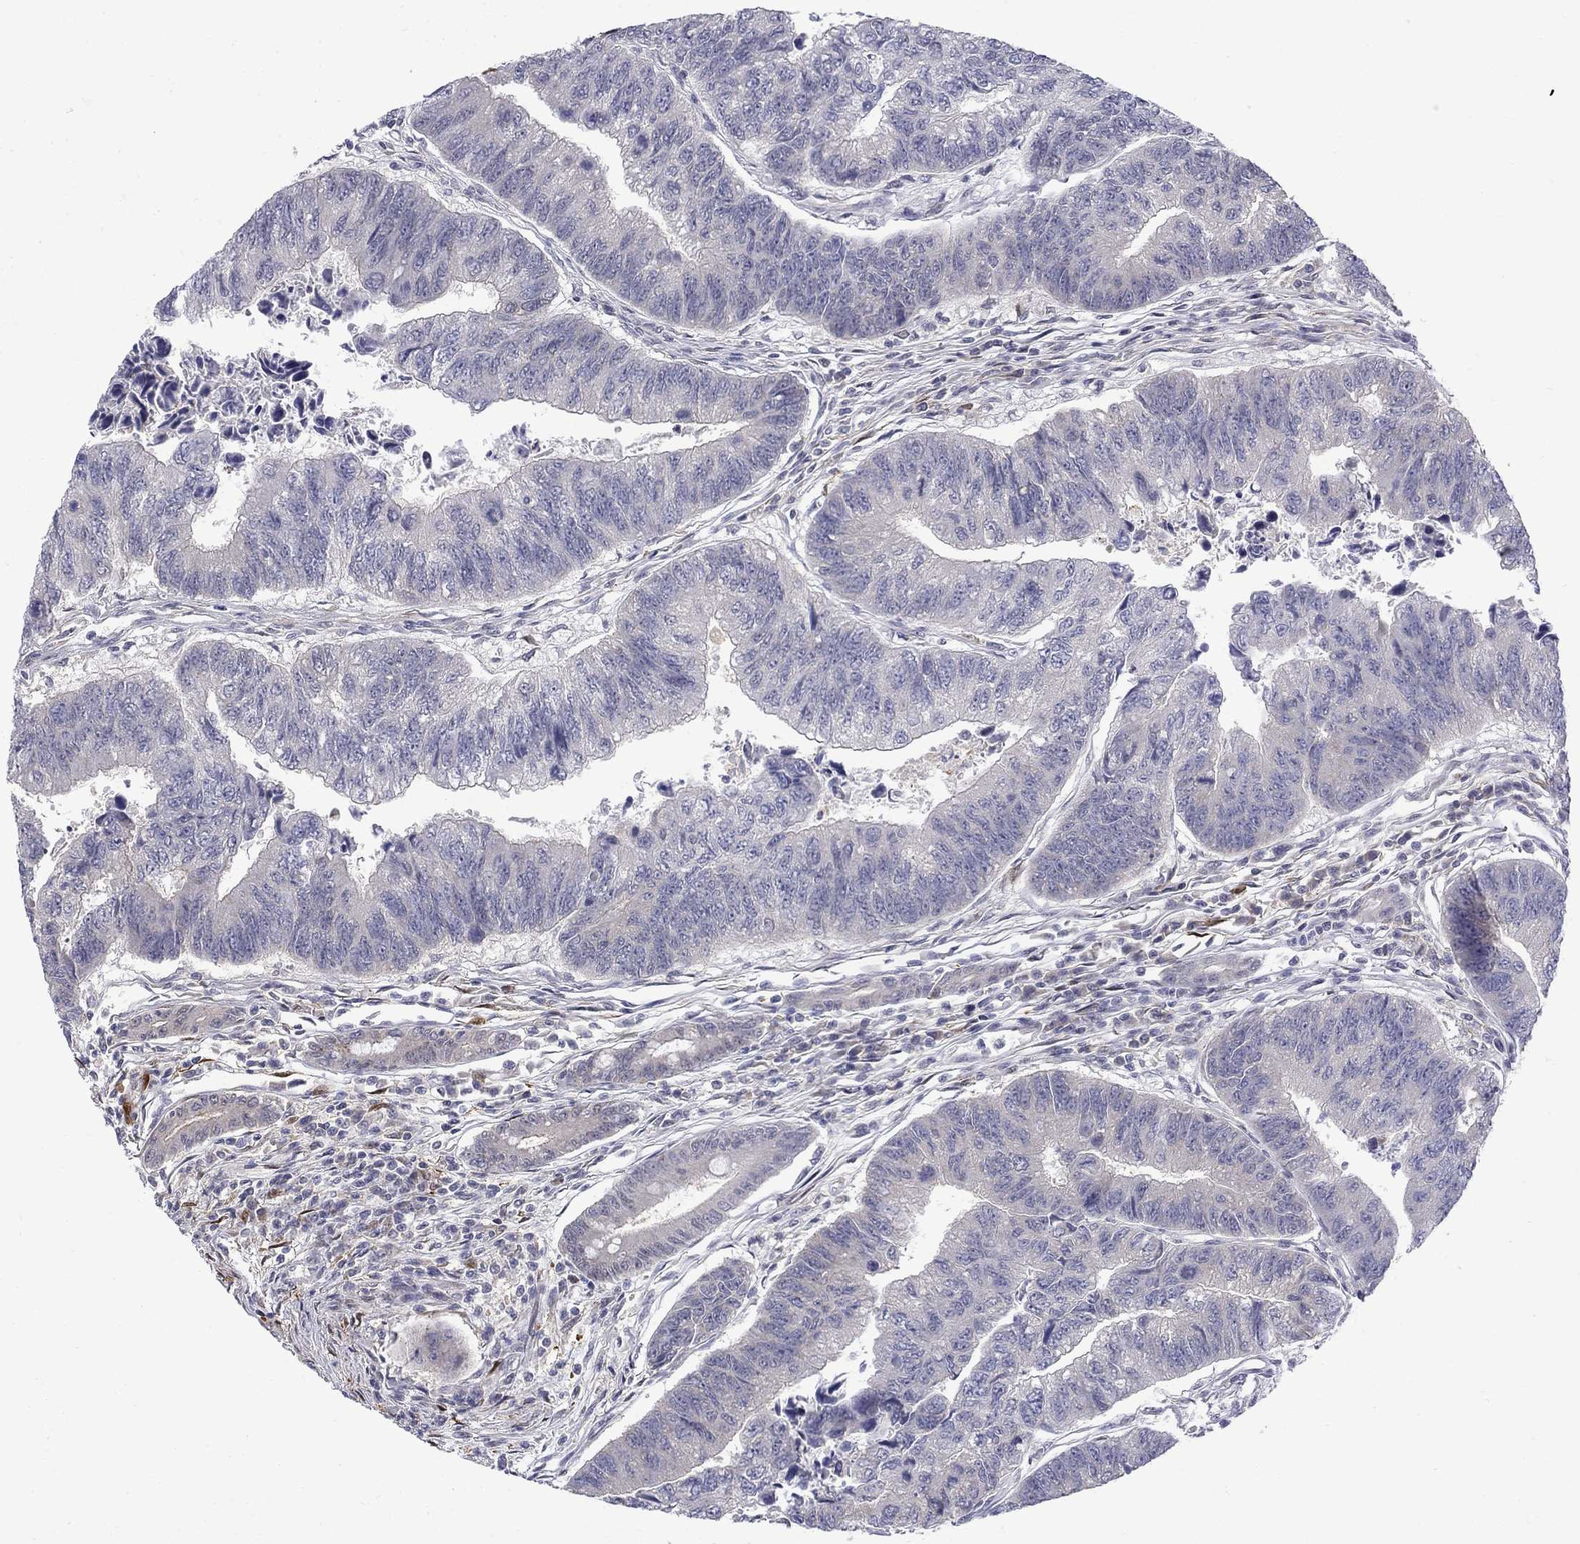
{"staining": {"intensity": "weak", "quantity": "<25%", "location": "cytoplasmic/membranous"}, "tissue": "colorectal cancer", "cell_type": "Tumor cells", "image_type": "cancer", "snomed": [{"axis": "morphology", "description": "Adenocarcinoma, NOS"}, {"axis": "topography", "description": "Colon"}], "caption": "Protein analysis of colorectal adenocarcinoma shows no significant positivity in tumor cells. The staining is performed using DAB brown chromogen with nuclei counter-stained in using hematoxylin.", "gene": "PCBP3", "patient": {"sex": "female", "age": 65}}